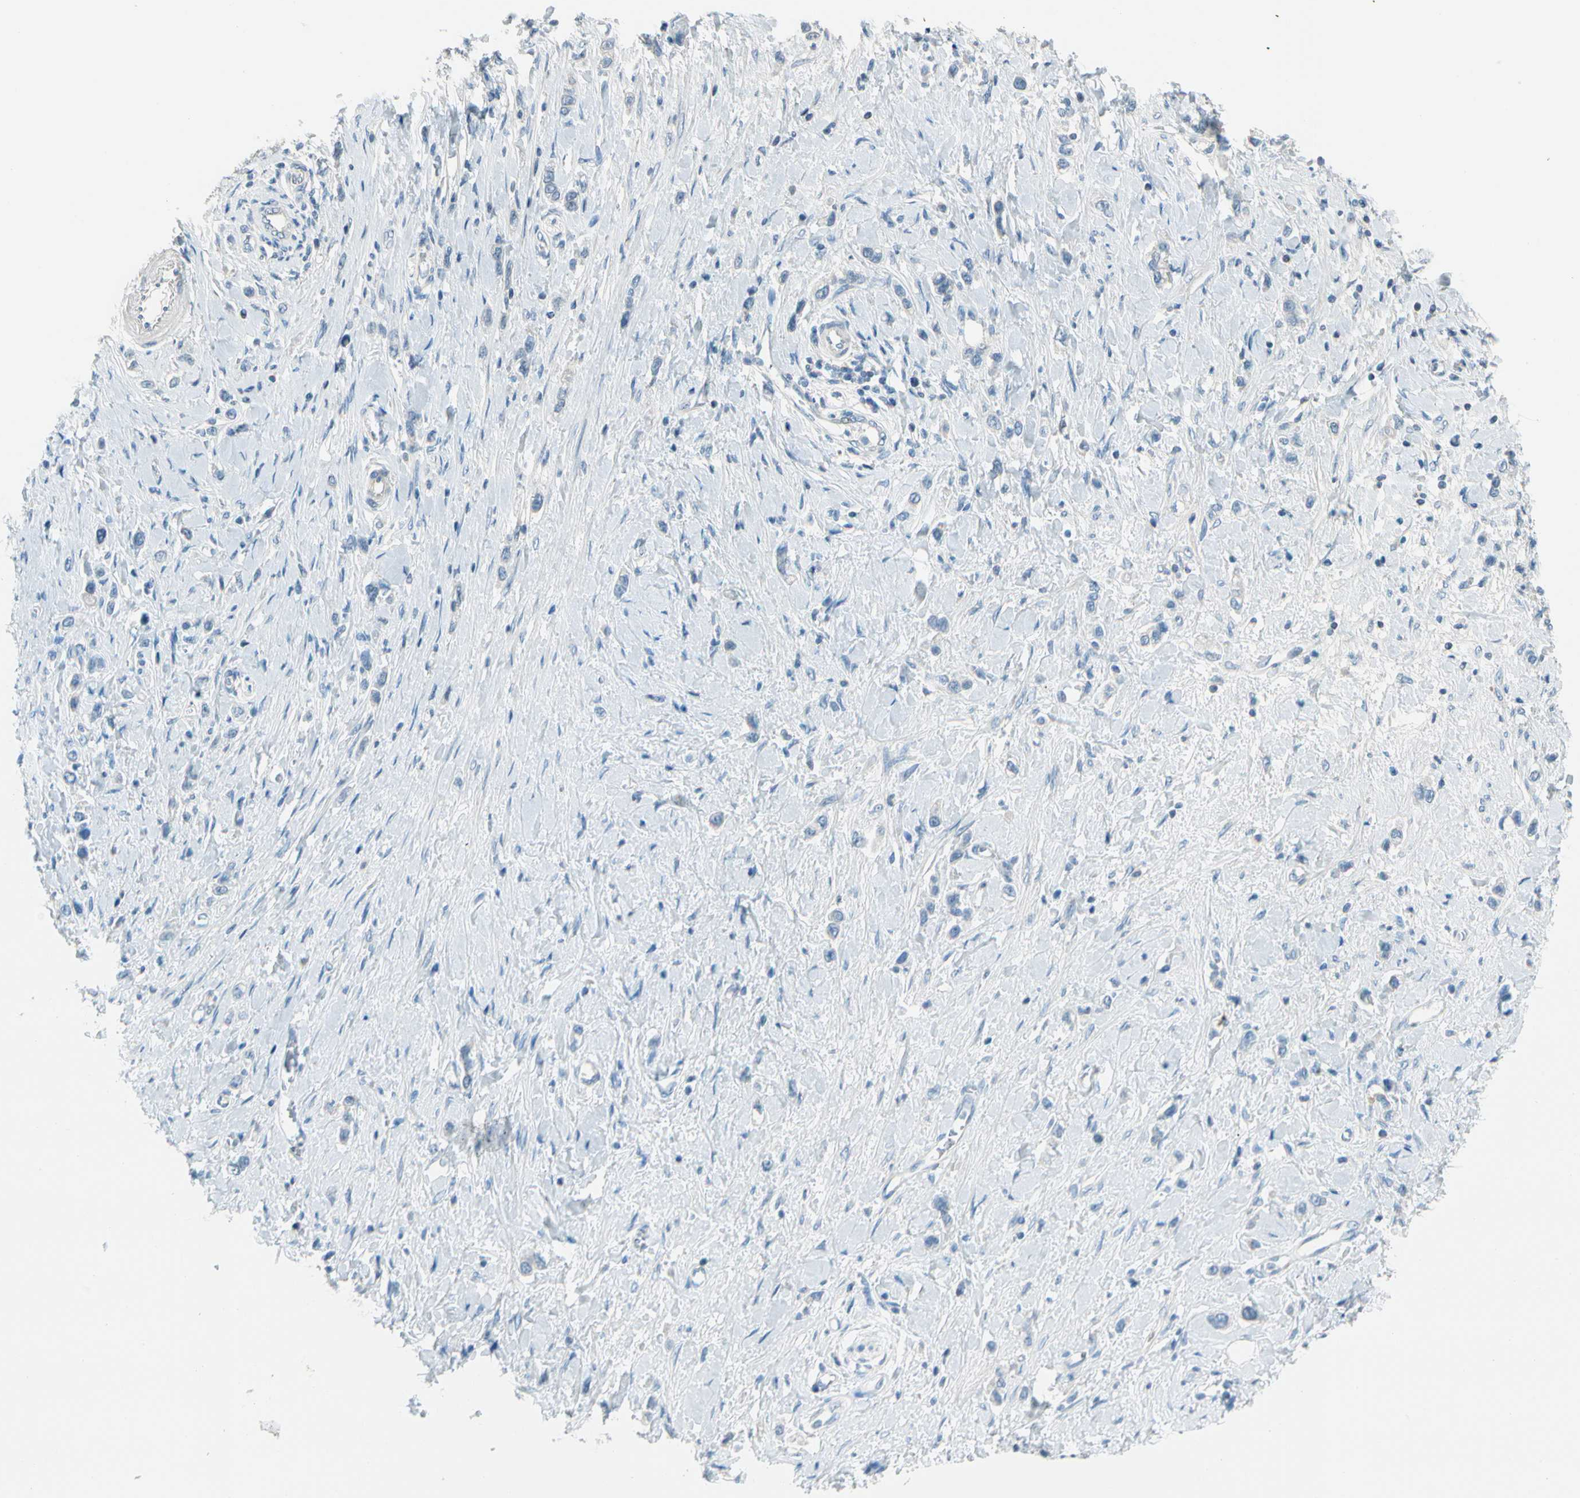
{"staining": {"intensity": "negative", "quantity": "none", "location": "none"}, "tissue": "stomach cancer", "cell_type": "Tumor cells", "image_type": "cancer", "snomed": [{"axis": "morphology", "description": "Normal tissue, NOS"}, {"axis": "morphology", "description": "Adenocarcinoma, NOS"}, {"axis": "topography", "description": "Stomach, upper"}, {"axis": "topography", "description": "Stomach"}], "caption": "Immunohistochemistry of human stomach cancer displays no expression in tumor cells.", "gene": "STK40", "patient": {"sex": "female", "age": 65}}